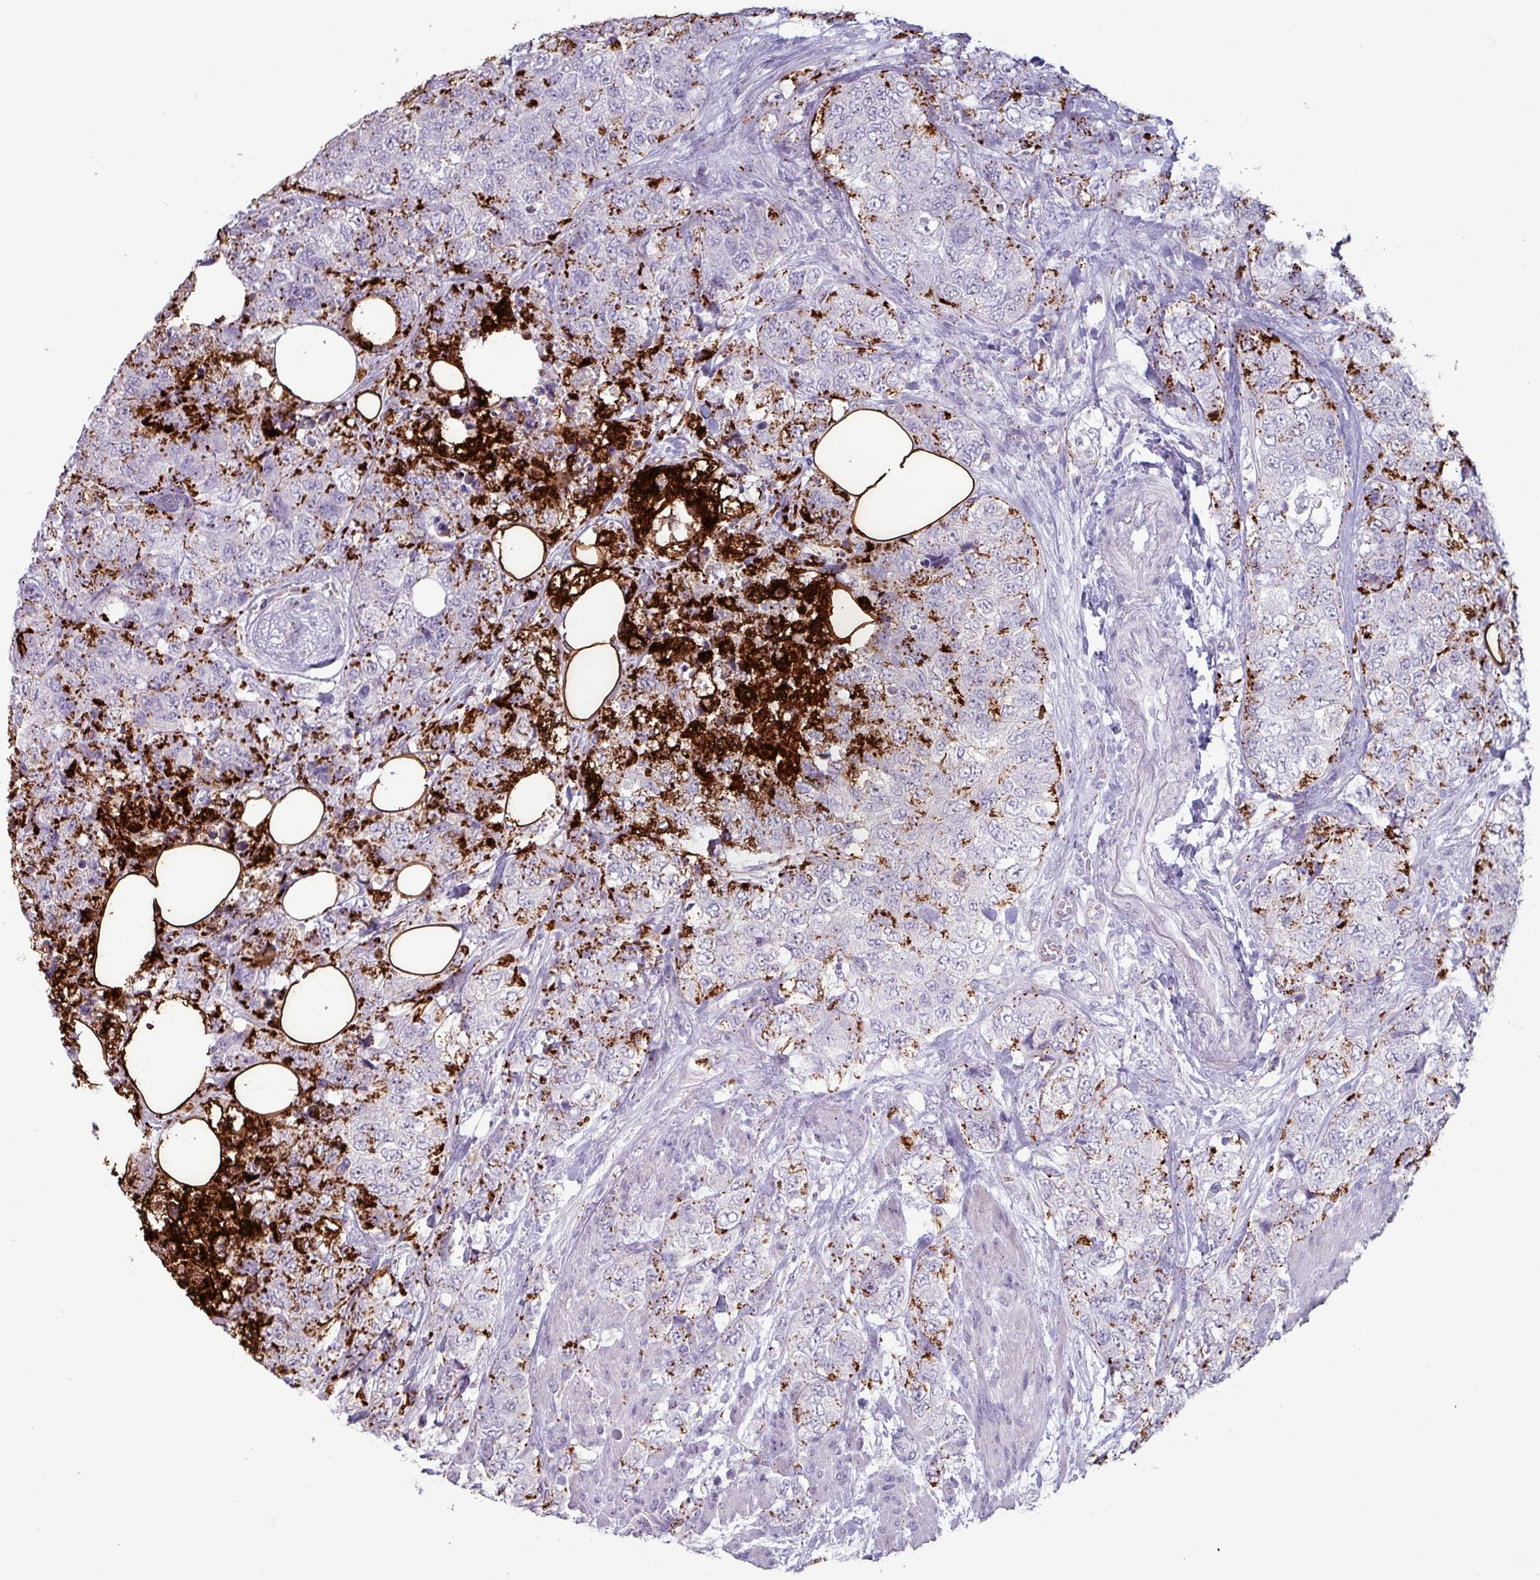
{"staining": {"intensity": "strong", "quantity": "25%-75%", "location": "cytoplasmic/membranous"}, "tissue": "urothelial cancer", "cell_type": "Tumor cells", "image_type": "cancer", "snomed": [{"axis": "morphology", "description": "Urothelial carcinoma, High grade"}, {"axis": "topography", "description": "Urinary bladder"}], "caption": "Strong cytoplasmic/membranous staining for a protein is identified in approximately 25%-75% of tumor cells of urothelial carcinoma (high-grade) using immunohistochemistry (IHC).", "gene": "PLIN2", "patient": {"sex": "female", "age": 78}}